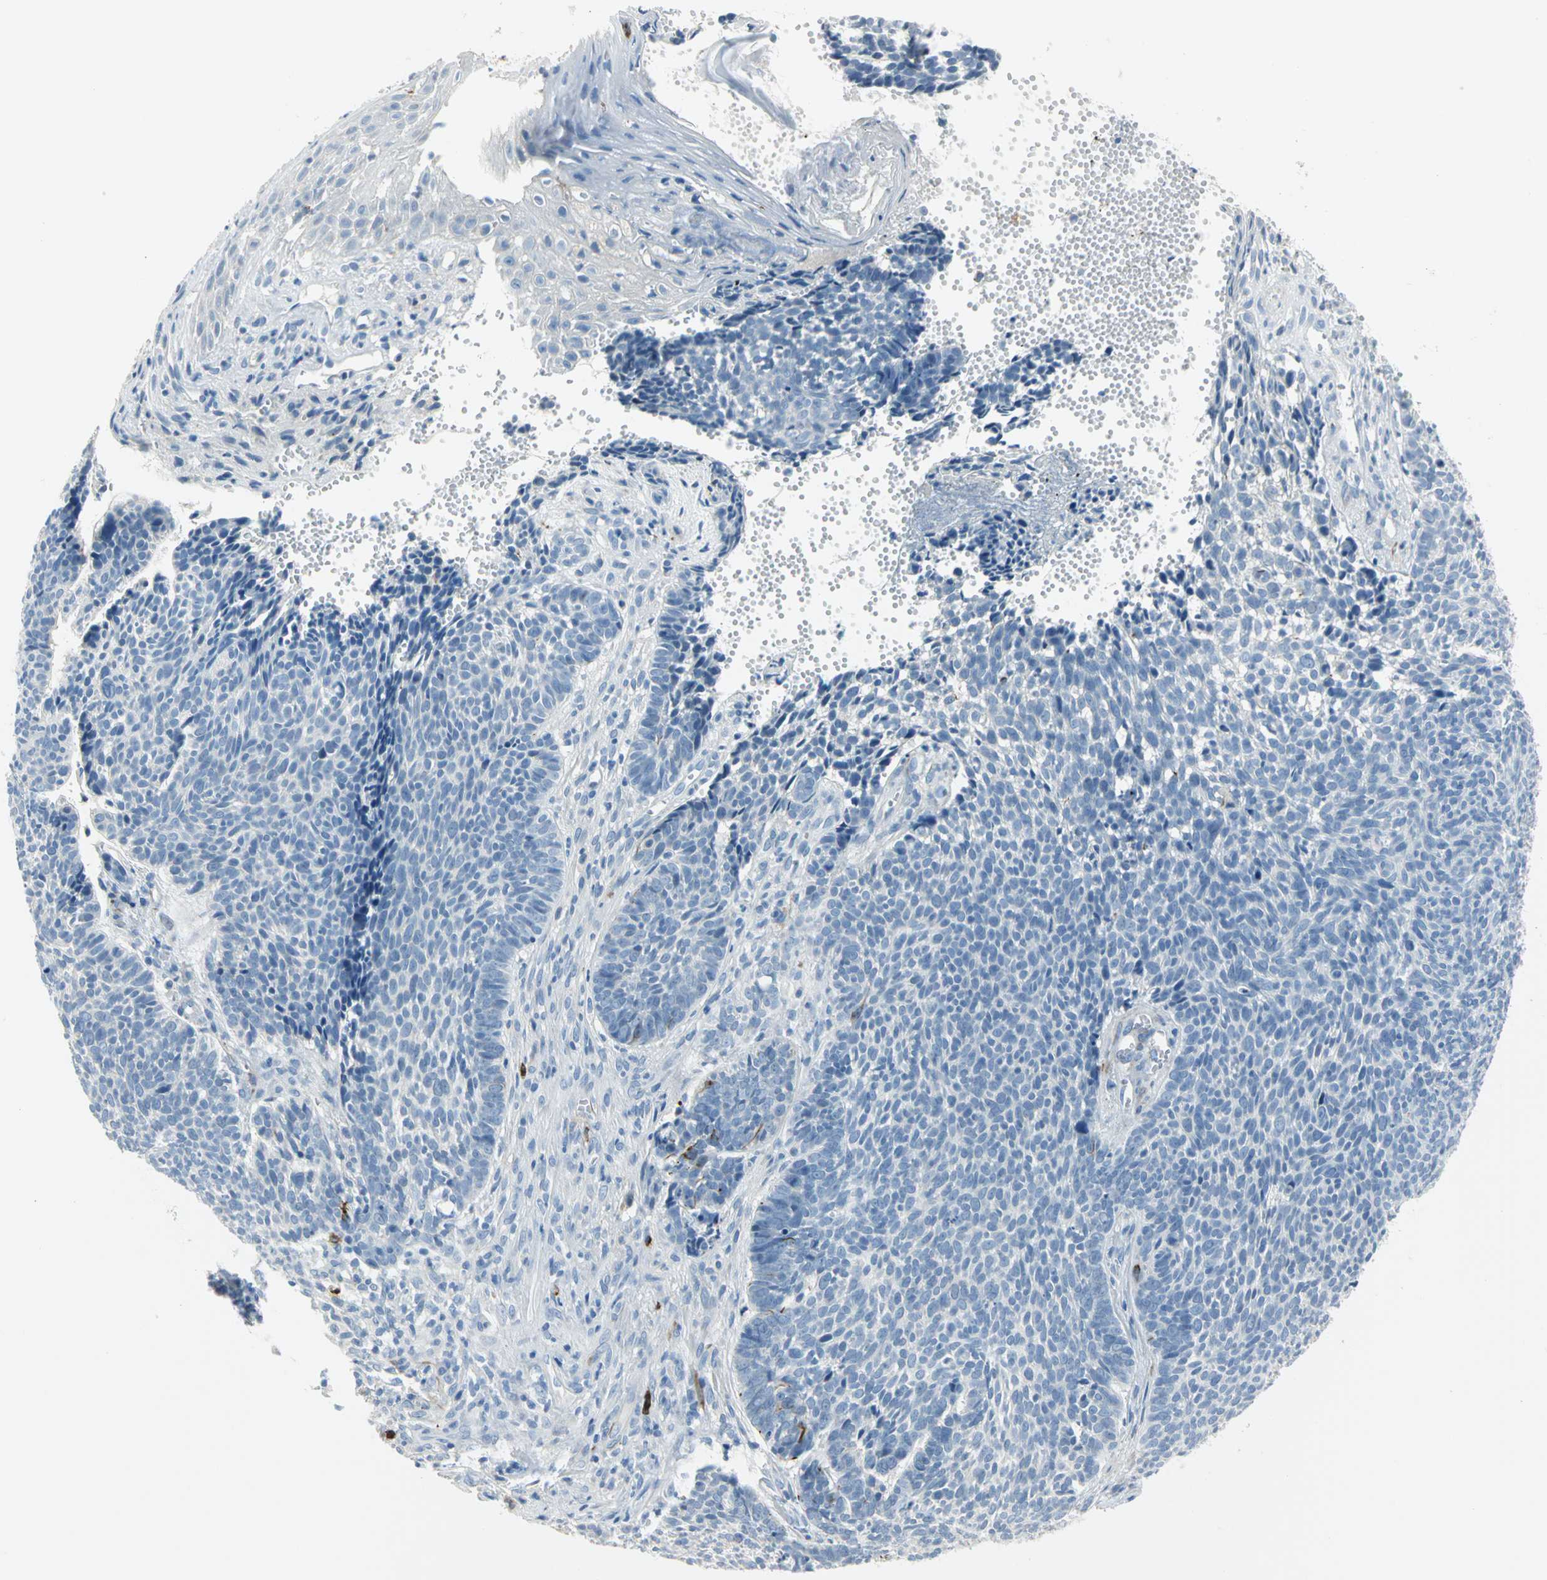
{"staining": {"intensity": "negative", "quantity": "none", "location": "none"}, "tissue": "skin cancer", "cell_type": "Tumor cells", "image_type": "cancer", "snomed": [{"axis": "morphology", "description": "Basal cell carcinoma"}, {"axis": "topography", "description": "Skin"}], "caption": "Tumor cells are negative for brown protein staining in skin basal cell carcinoma. (DAB immunohistochemistry (IHC) with hematoxylin counter stain).", "gene": "ALOX15", "patient": {"sex": "male", "age": 84}}